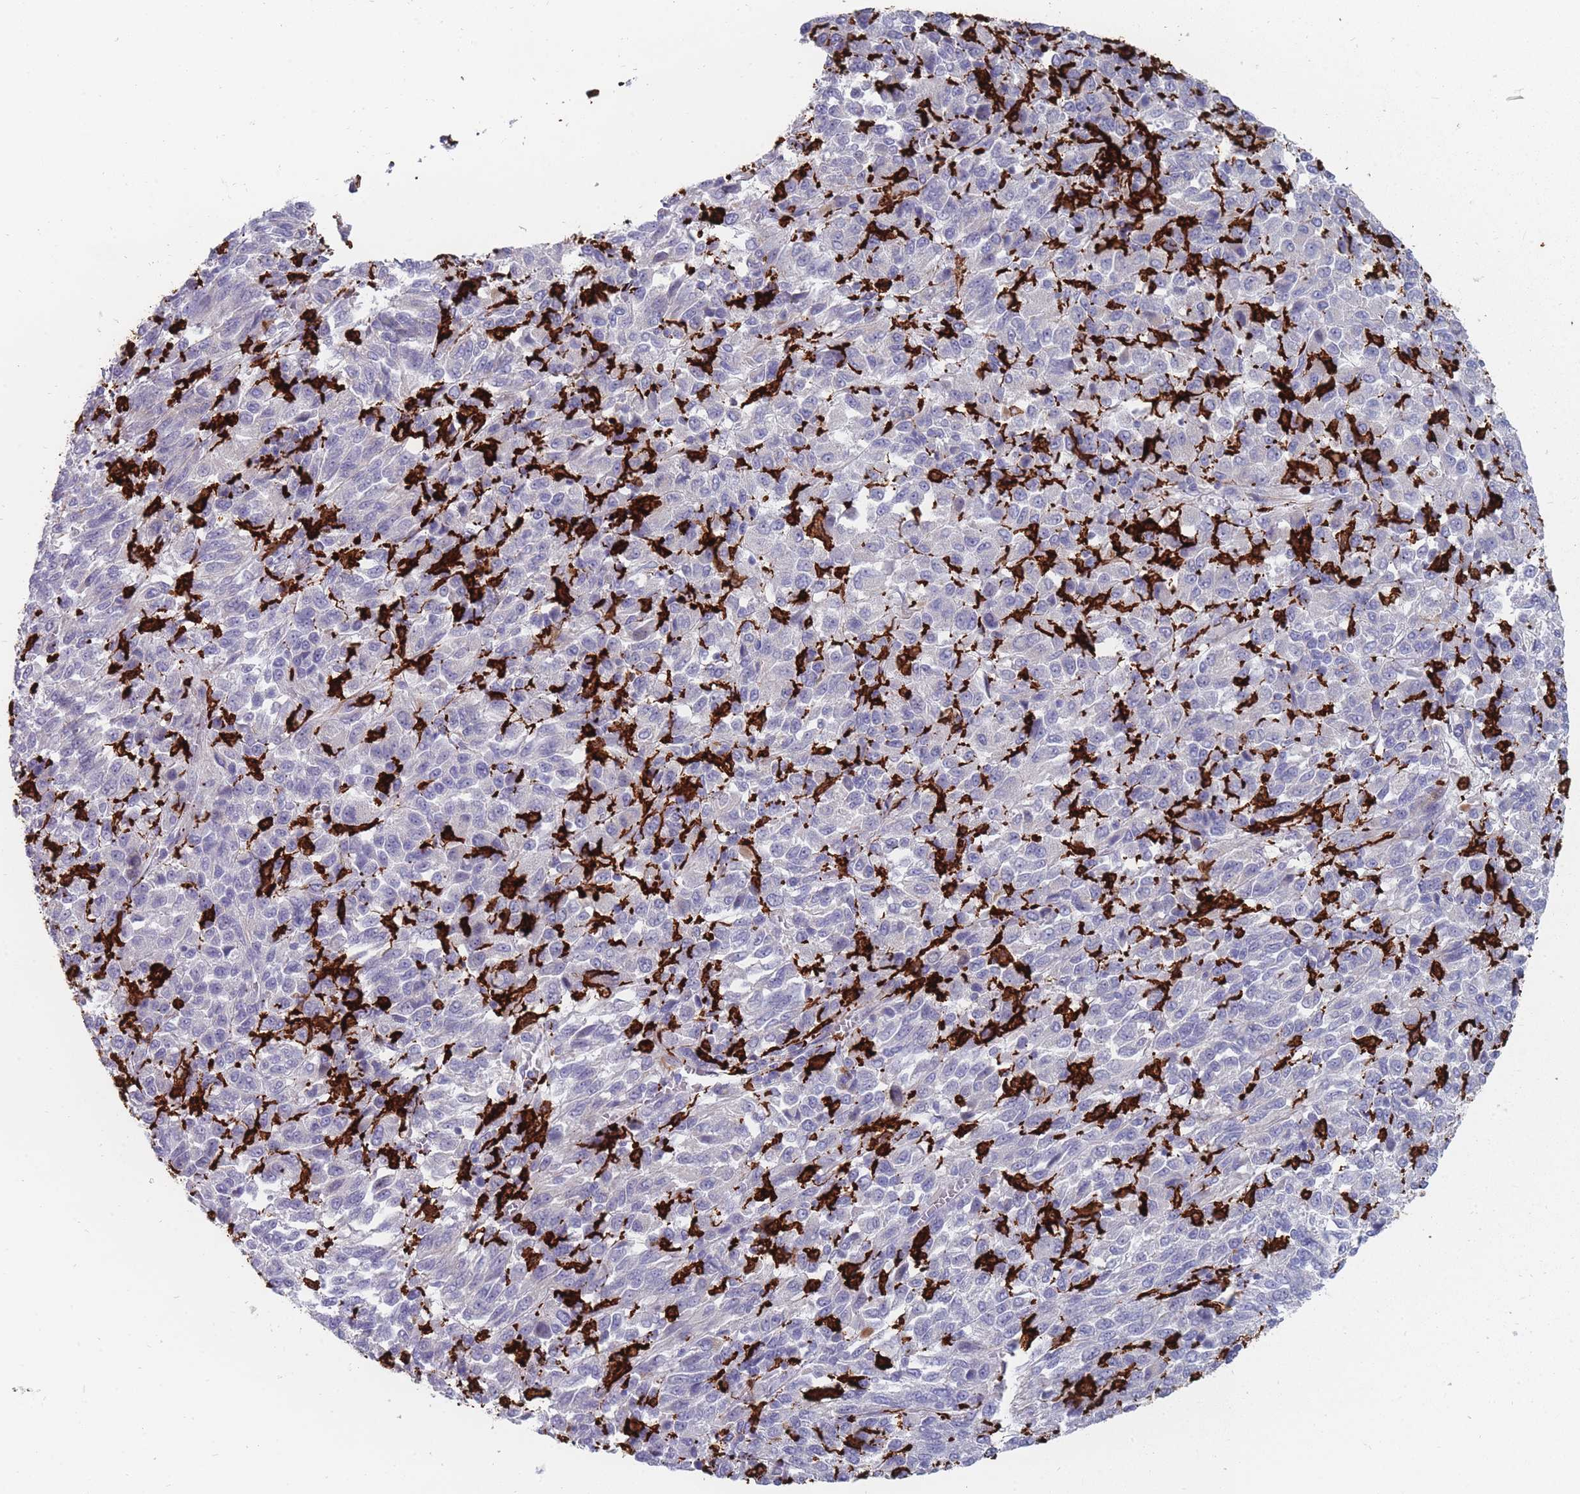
{"staining": {"intensity": "negative", "quantity": "none", "location": "none"}, "tissue": "melanoma", "cell_type": "Tumor cells", "image_type": "cancer", "snomed": [{"axis": "morphology", "description": "Malignant melanoma, Metastatic site"}, {"axis": "topography", "description": "Lung"}], "caption": "Human malignant melanoma (metastatic site) stained for a protein using immunohistochemistry (IHC) shows no staining in tumor cells.", "gene": "AIF1", "patient": {"sex": "male", "age": 64}}